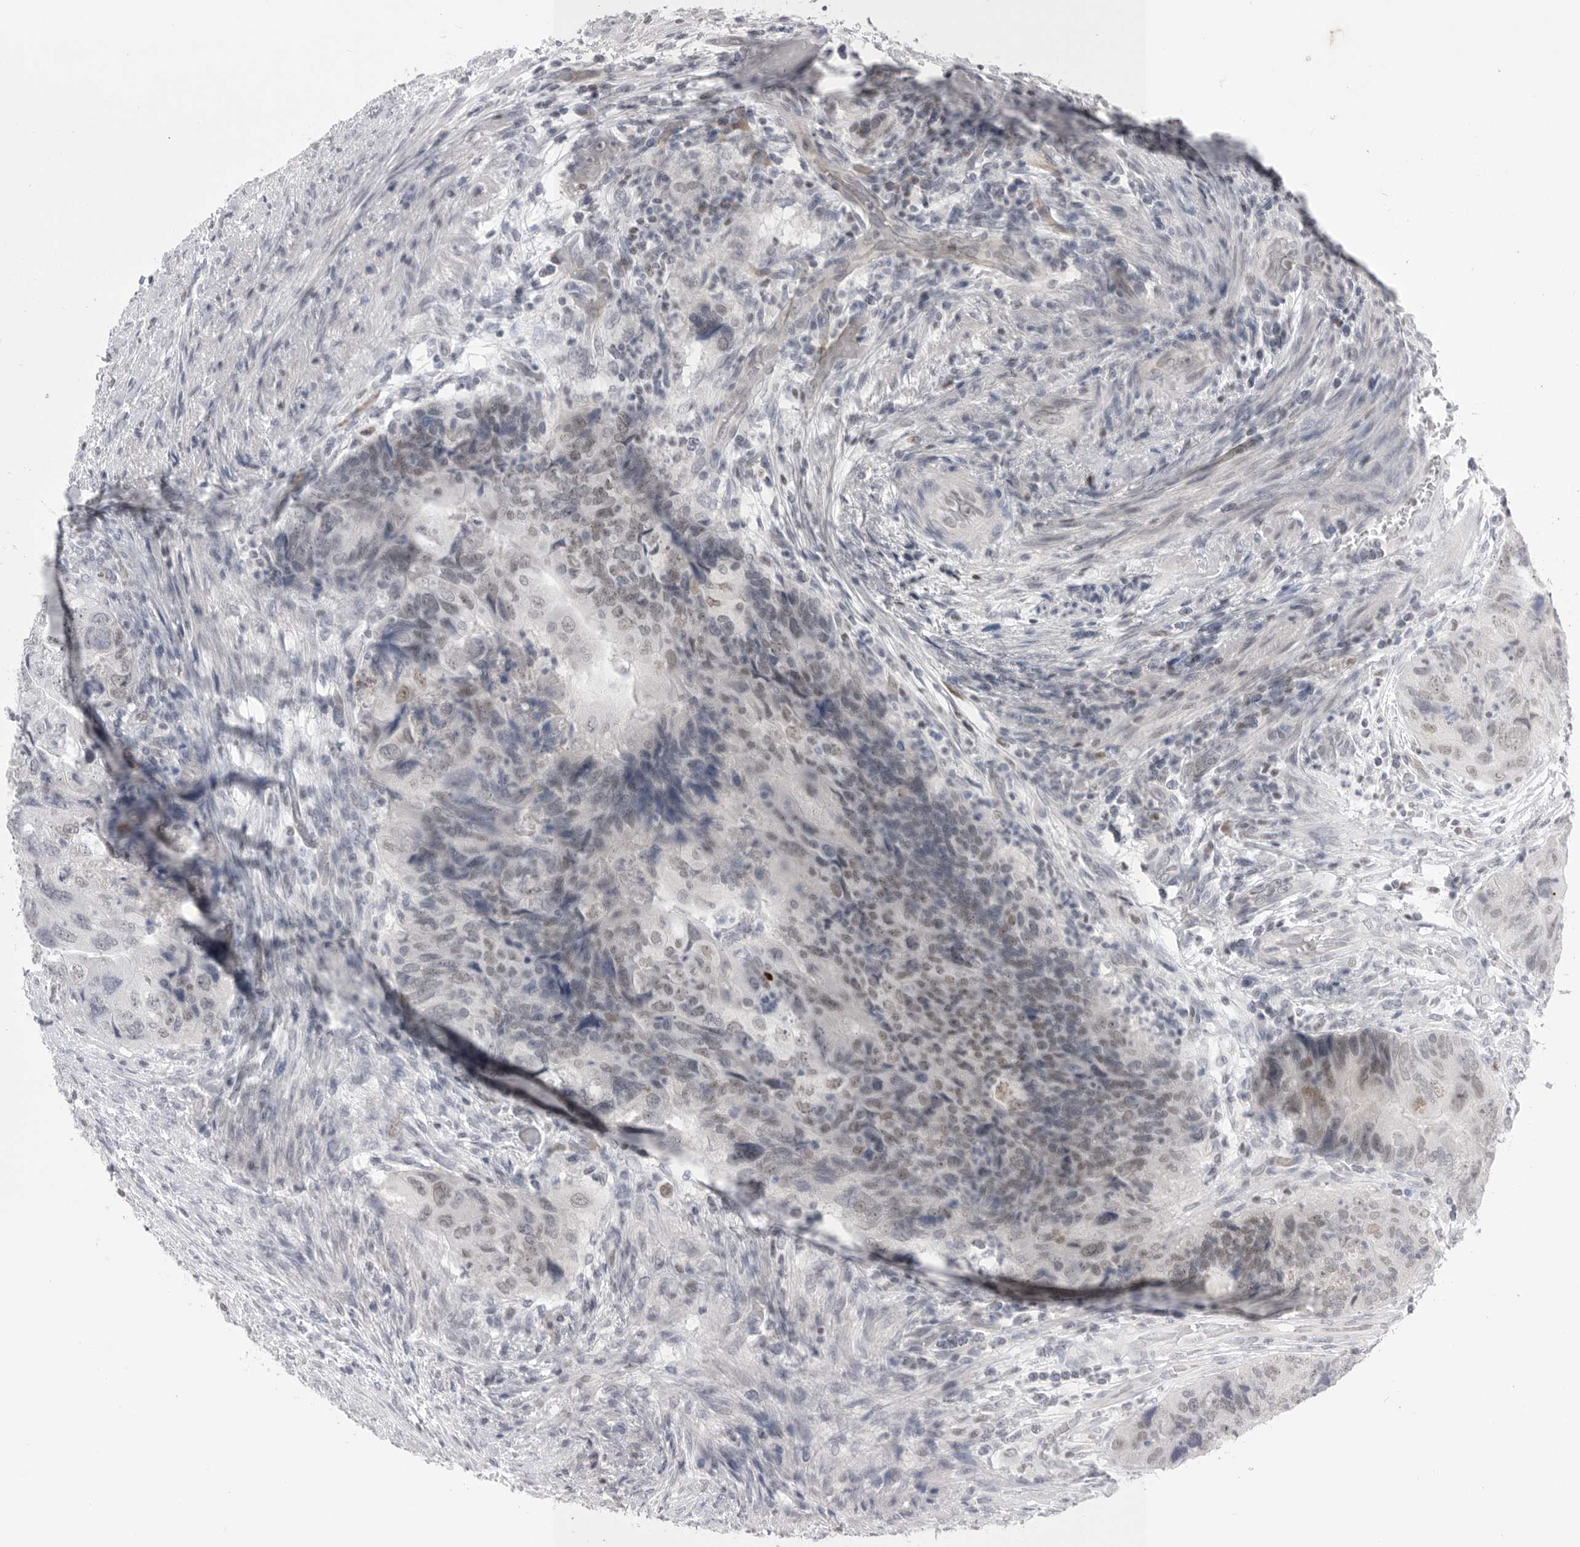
{"staining": {"intensity": "weak", "quantity": "<25%", "location": "nuclear"}, "tissue": "colorectal cancer", "cell_type": "Tumor cells", "image_type": "cancer", "snomed": [{"axis": "morphology", "description": "Adenocarcinoma, NOS"}, {"axis": "topography", "description": "Rectum"}], "caption": "The image demonstrates no staining of tumor cells in colorectal adenocarcinoma.", "gene": "ZBTB7B", "patient": {"sex": "male", "age": 63}}